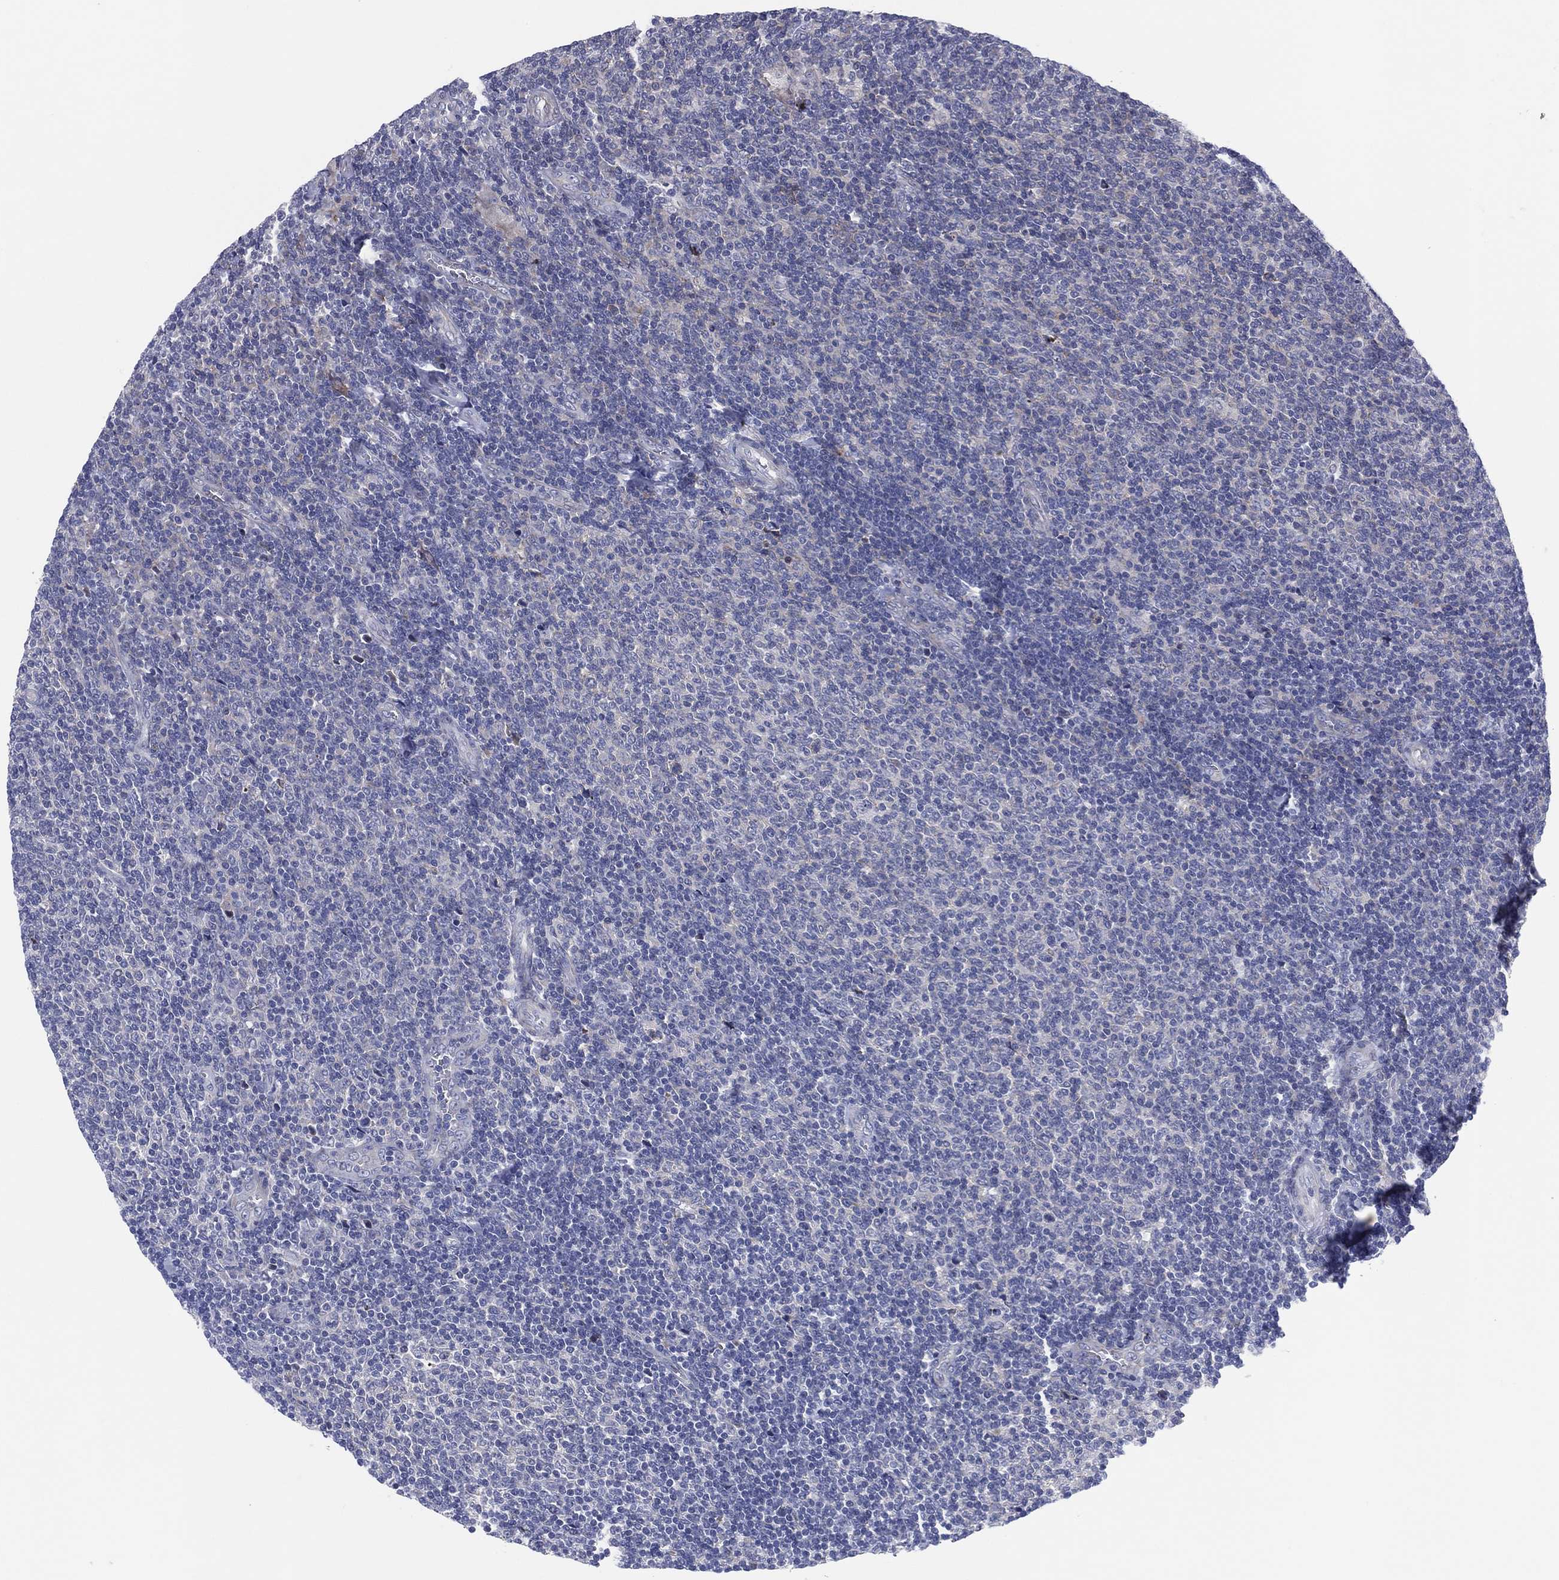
{"staining": {"intensity": "negative", "quantity": "none", "location": "none"}, "tissue": "lymphoma", "cell_type": "Tumor cells", "image_type": "cancer", "snomed": [{"axis": "morphology", "description": "Malignant lymphoma, non-Hodgkin's type, Low grade"}, {"axis": "topography", "description": "Lymph node"}], "caption": "Tumor cells show no significant positivity in low-grade malignant lymphoma, non-Hodgkin's type.", "gene": "HEATR4", "patient": {"sex": "male", "age": 52}}